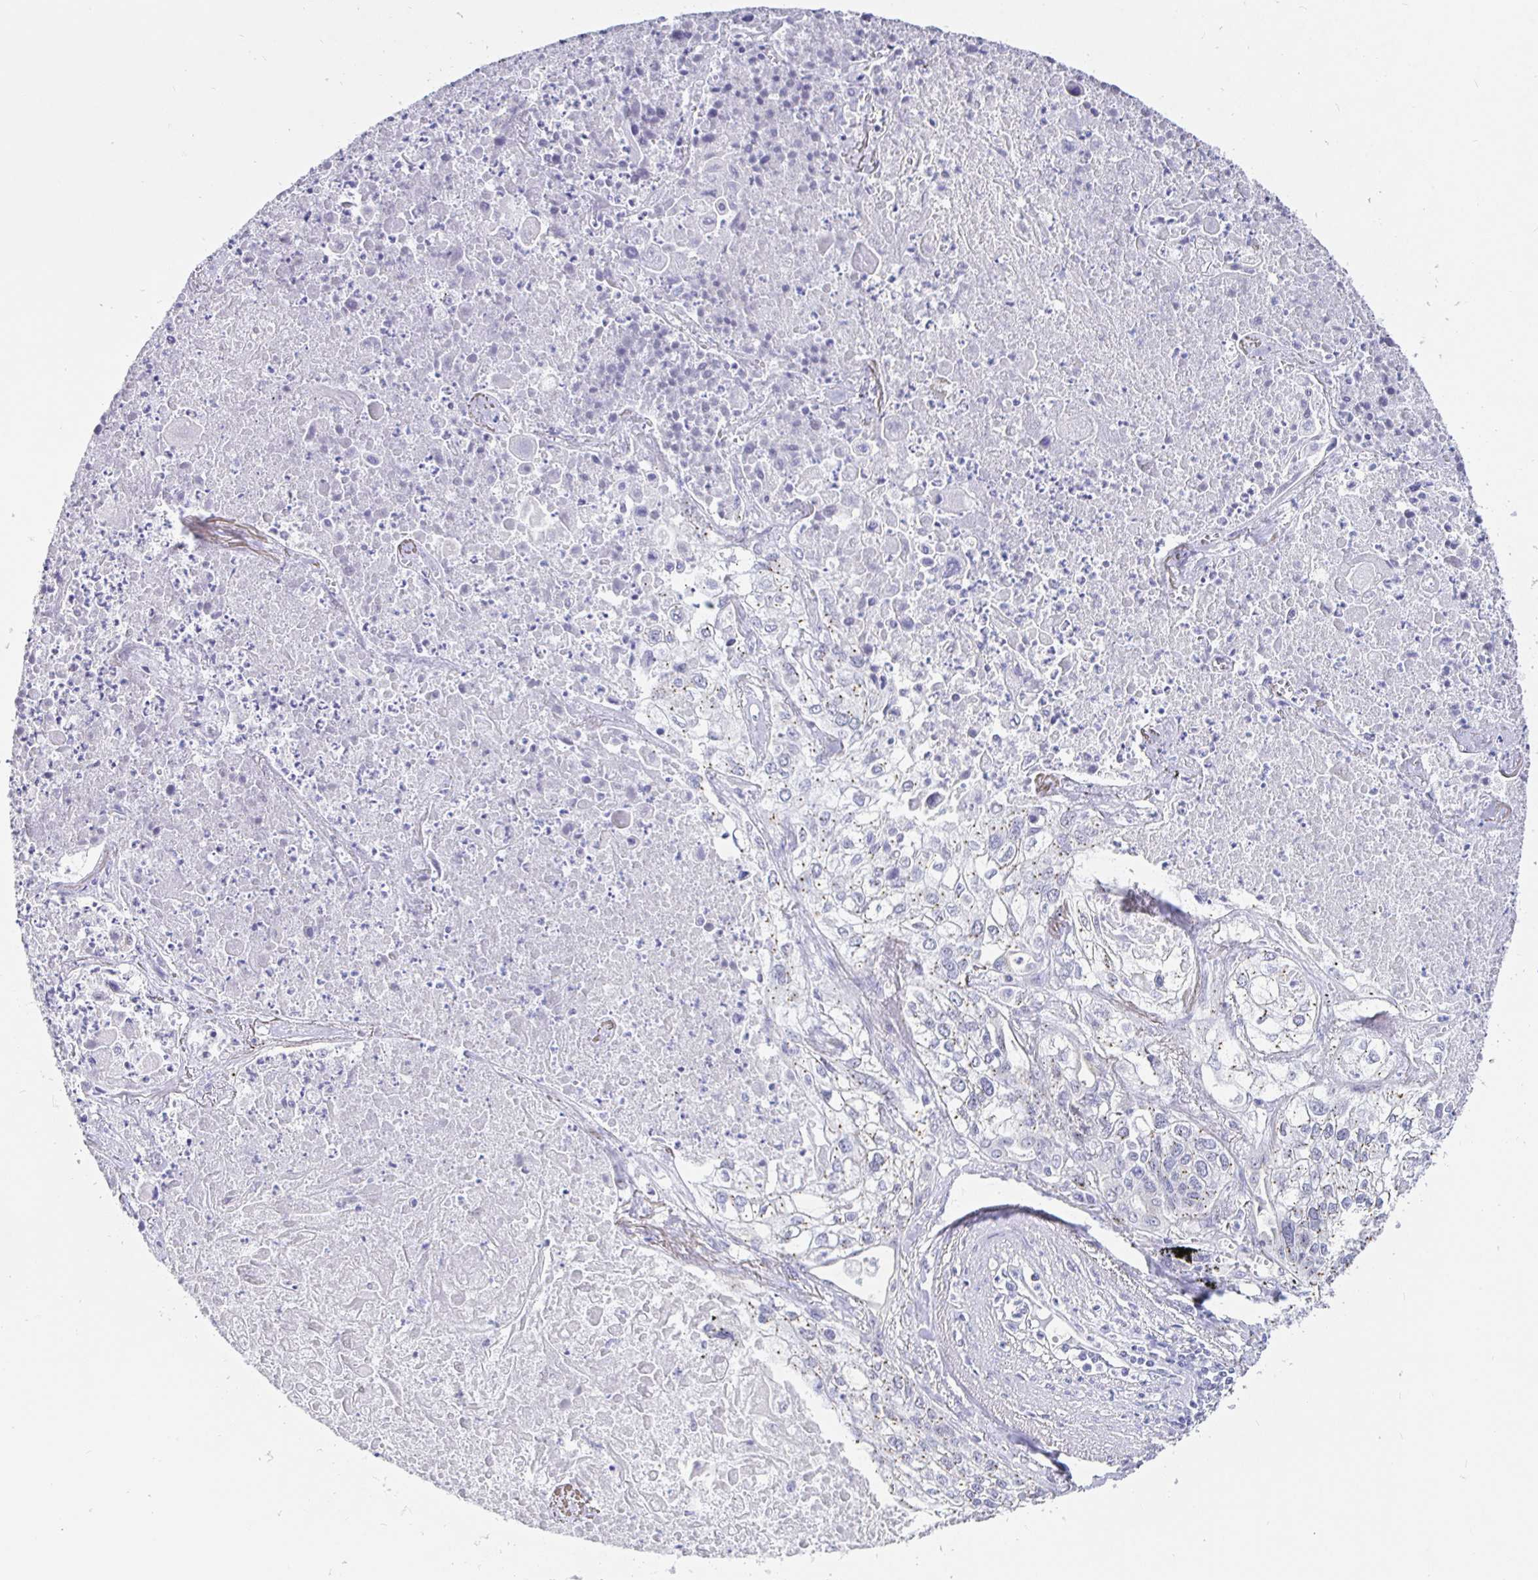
{"staining": {"intensity": "negative", "quantity": "none", "location": "none"}, "tissue": "lung cancer", "cell_type": "Tumor cells", "image_type": "cancer", "snomed": [{"axis": "morphology", "description": "Squamous cell carcinoma, NOS"}, {"axis": "topography", "description": "Lung"}], "caption": "IHC photomicrograph of neoplastic tissue: human lung cancer stained with DAB (3,3'-diaminobenzidine) reveals no significant protein staining in tumor cells.", "gene": "EZHIP", "patient": {"sex": "male", "age": 74}}